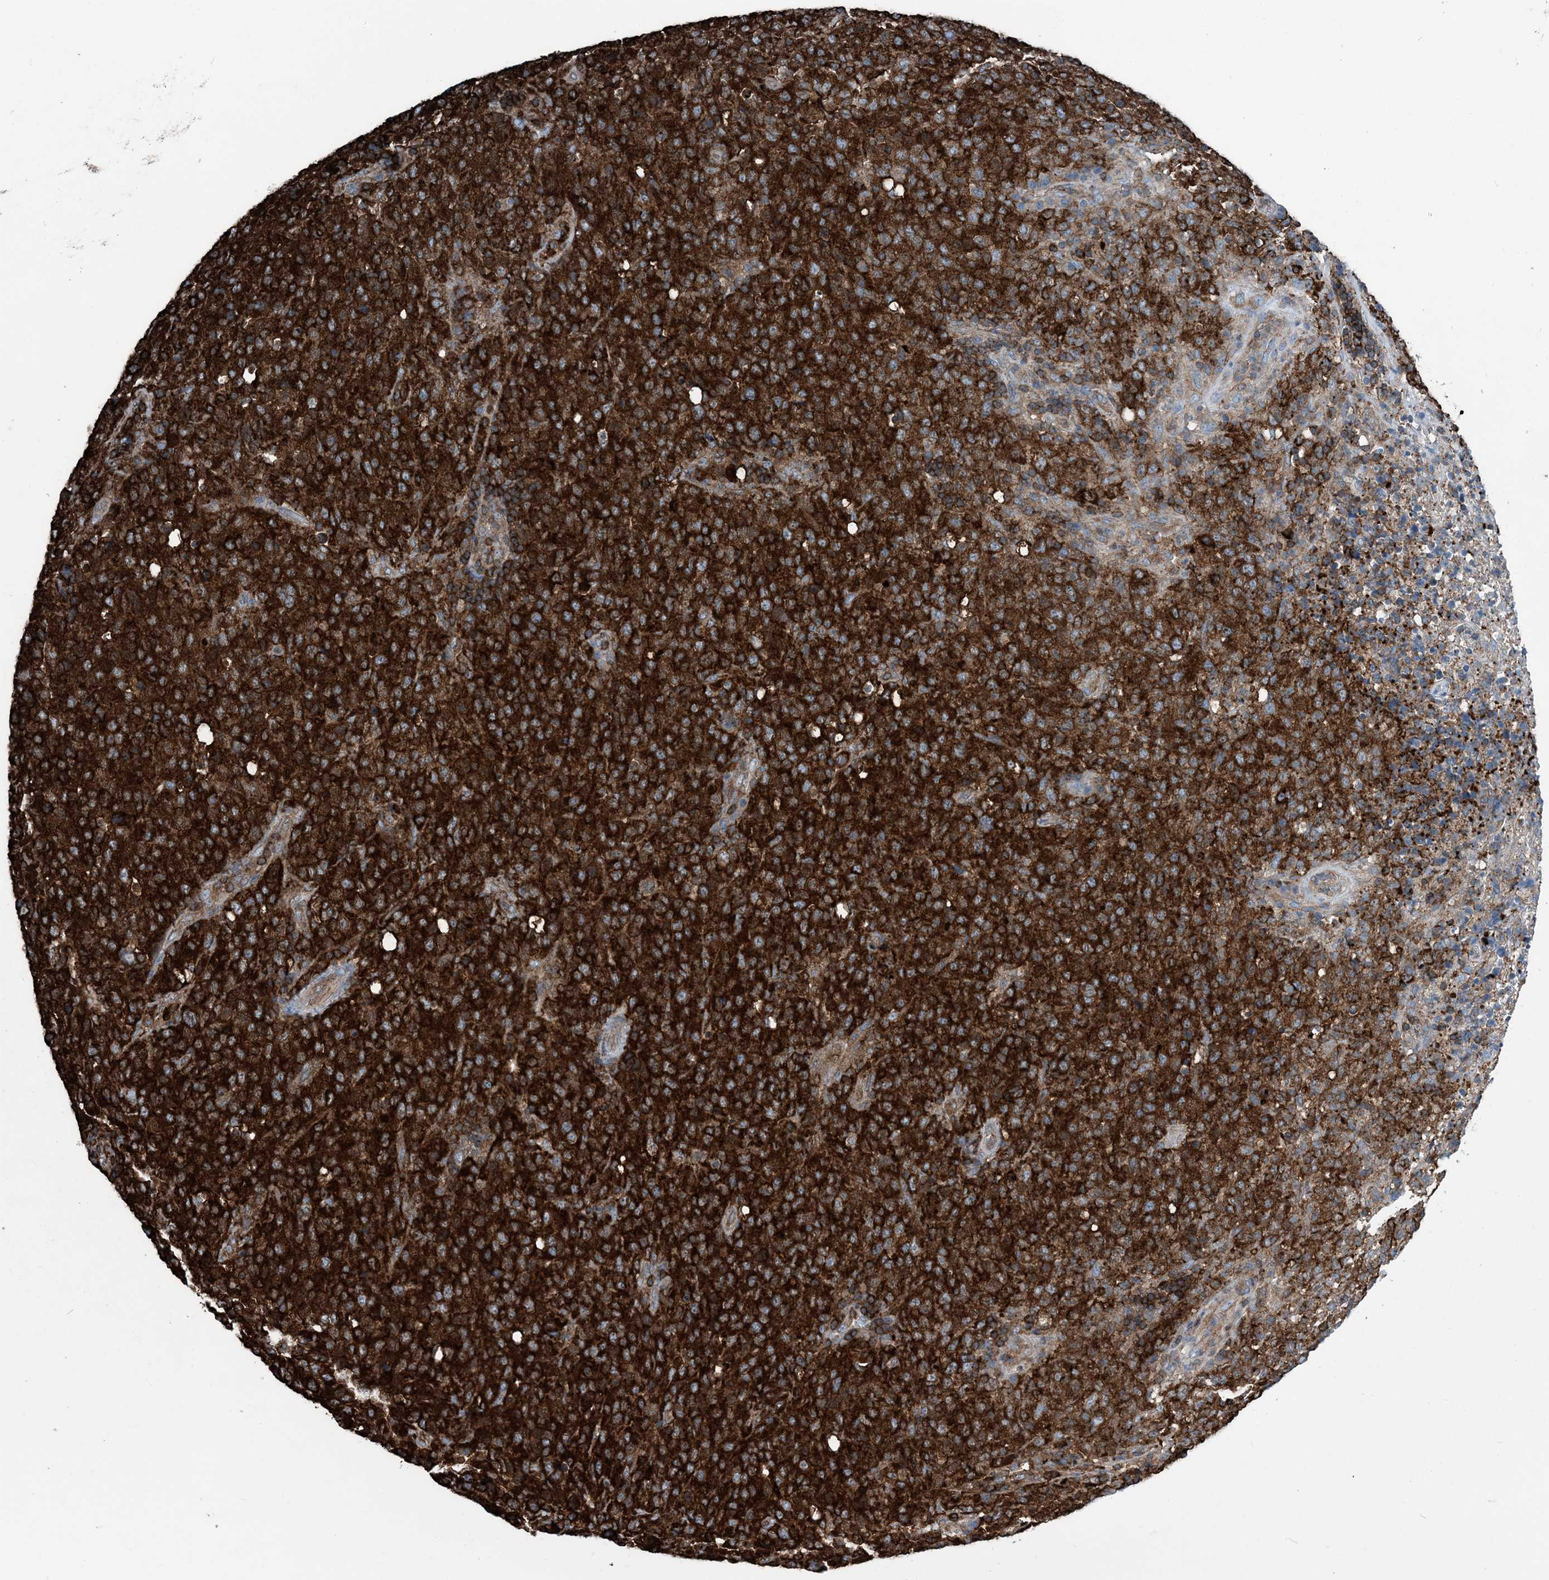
{"staining": {"intensity": "strong", "quantity": ">75%", "location": "cytoplasmic/membranous"}, "tissue": "lymphoma", "cell_type": "Tumor cells", "image_type": "cancer", "snomed": [{"axis": "morphology", "description": "Malignant lymphoma, non-Hodgkin's type, High grade"}, {"axis": "topography", "description": "Tonsil"}], "caption": "Protein positivity by immunohistochemistry (IHC) demonstrates strong cytoplasmic/membranous expression in approximately >75% of tumor cells in lymphoma.", "gene": "CFL1", "patient": {"sex": "female", "age": 36}}